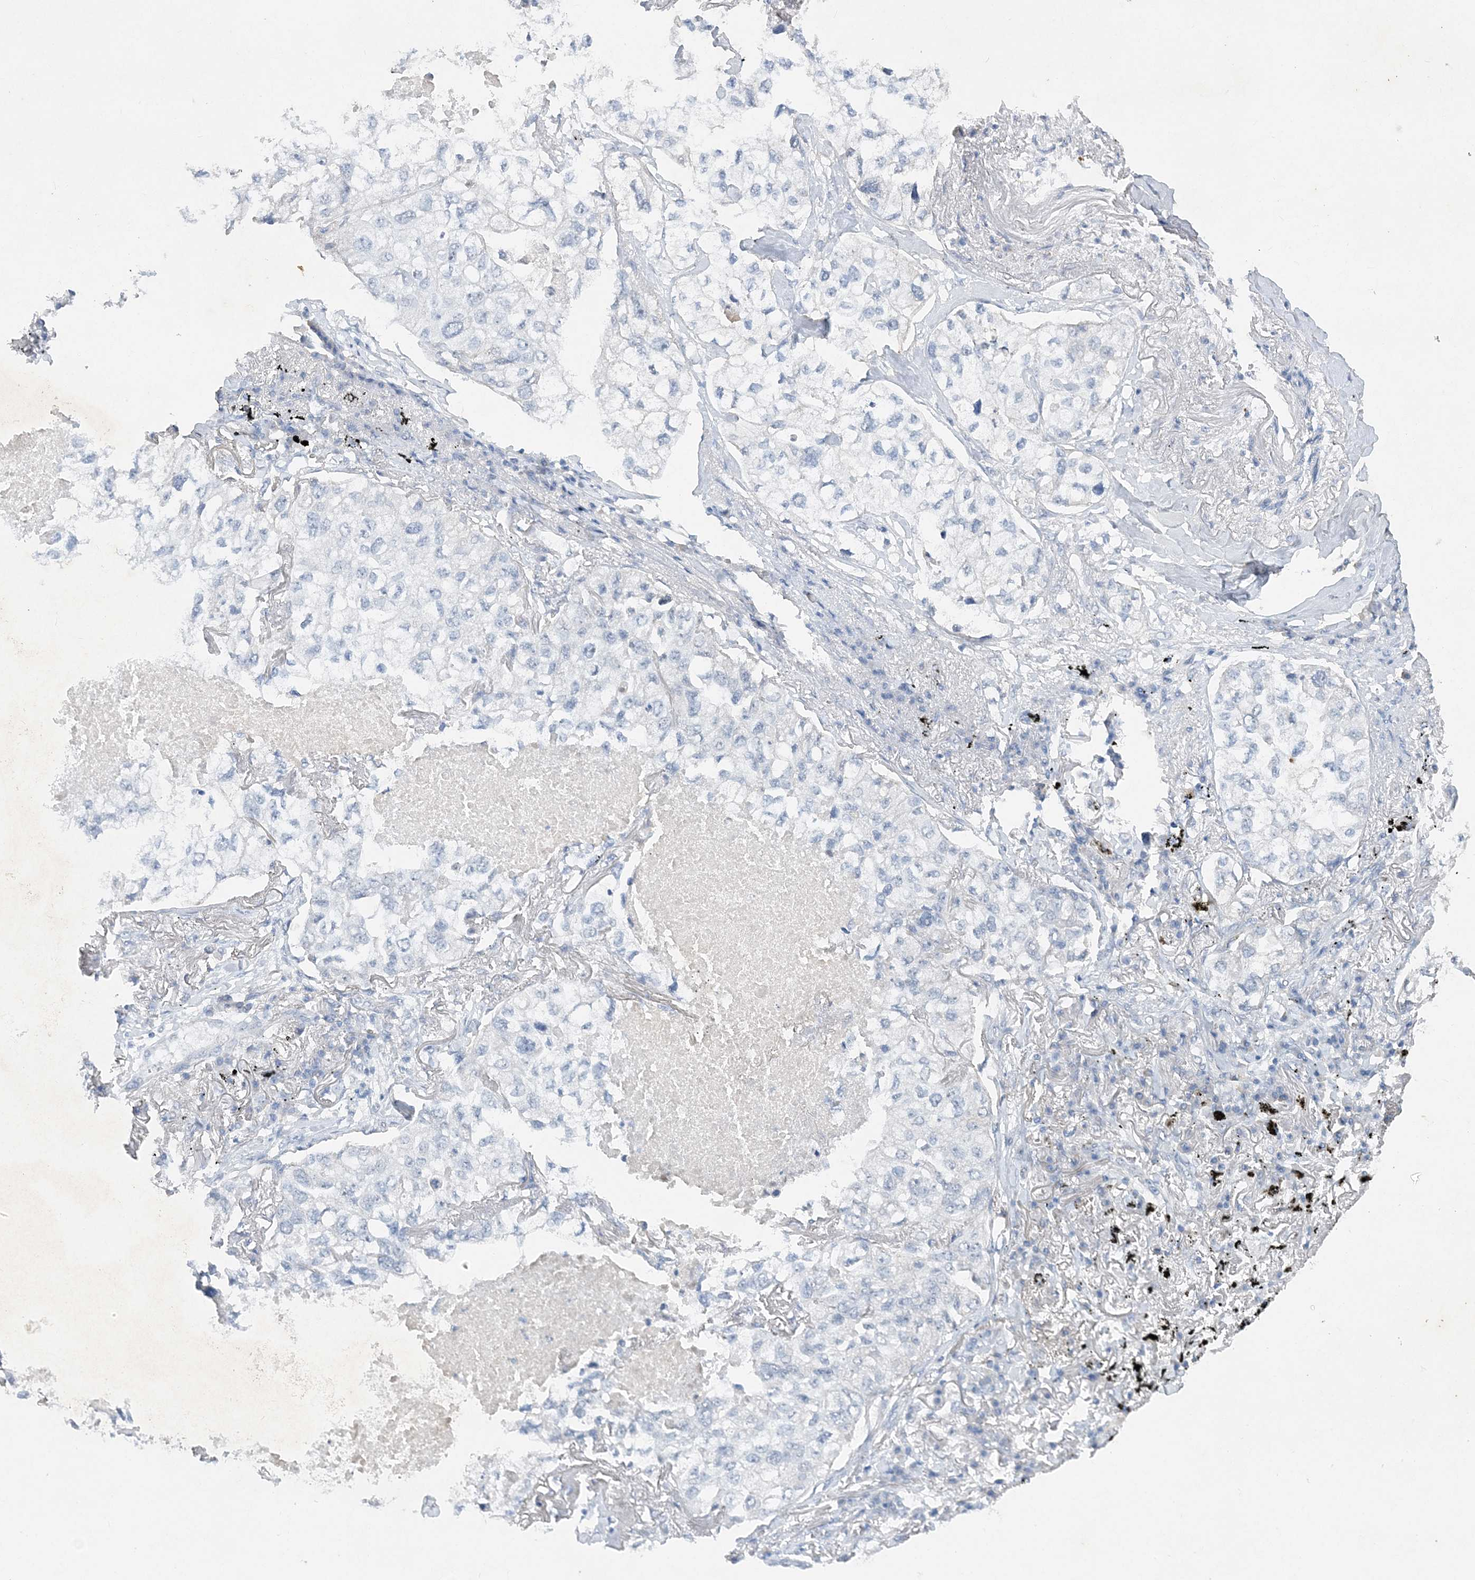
{"staining": {"intensity": "negative", "quantity": "none", "location": "none"}, "tissue": "lung cancer", "cell_type": "Tumor cells", "image_type": "cancer", "snomed": [{"axis": "morphology", "description": "Adenocarcinoma, NOS"}, {"axis": "topography", "description": "Lung"}], "caption": "Immunohistochemistry image of neoplastic tissue: human adenocarcinoma (lung) stained with DAB exhibits no significant protein expression in tumor cells.", "gene": "C11orf58", "patient": {"sex": "male", "age": 65}}